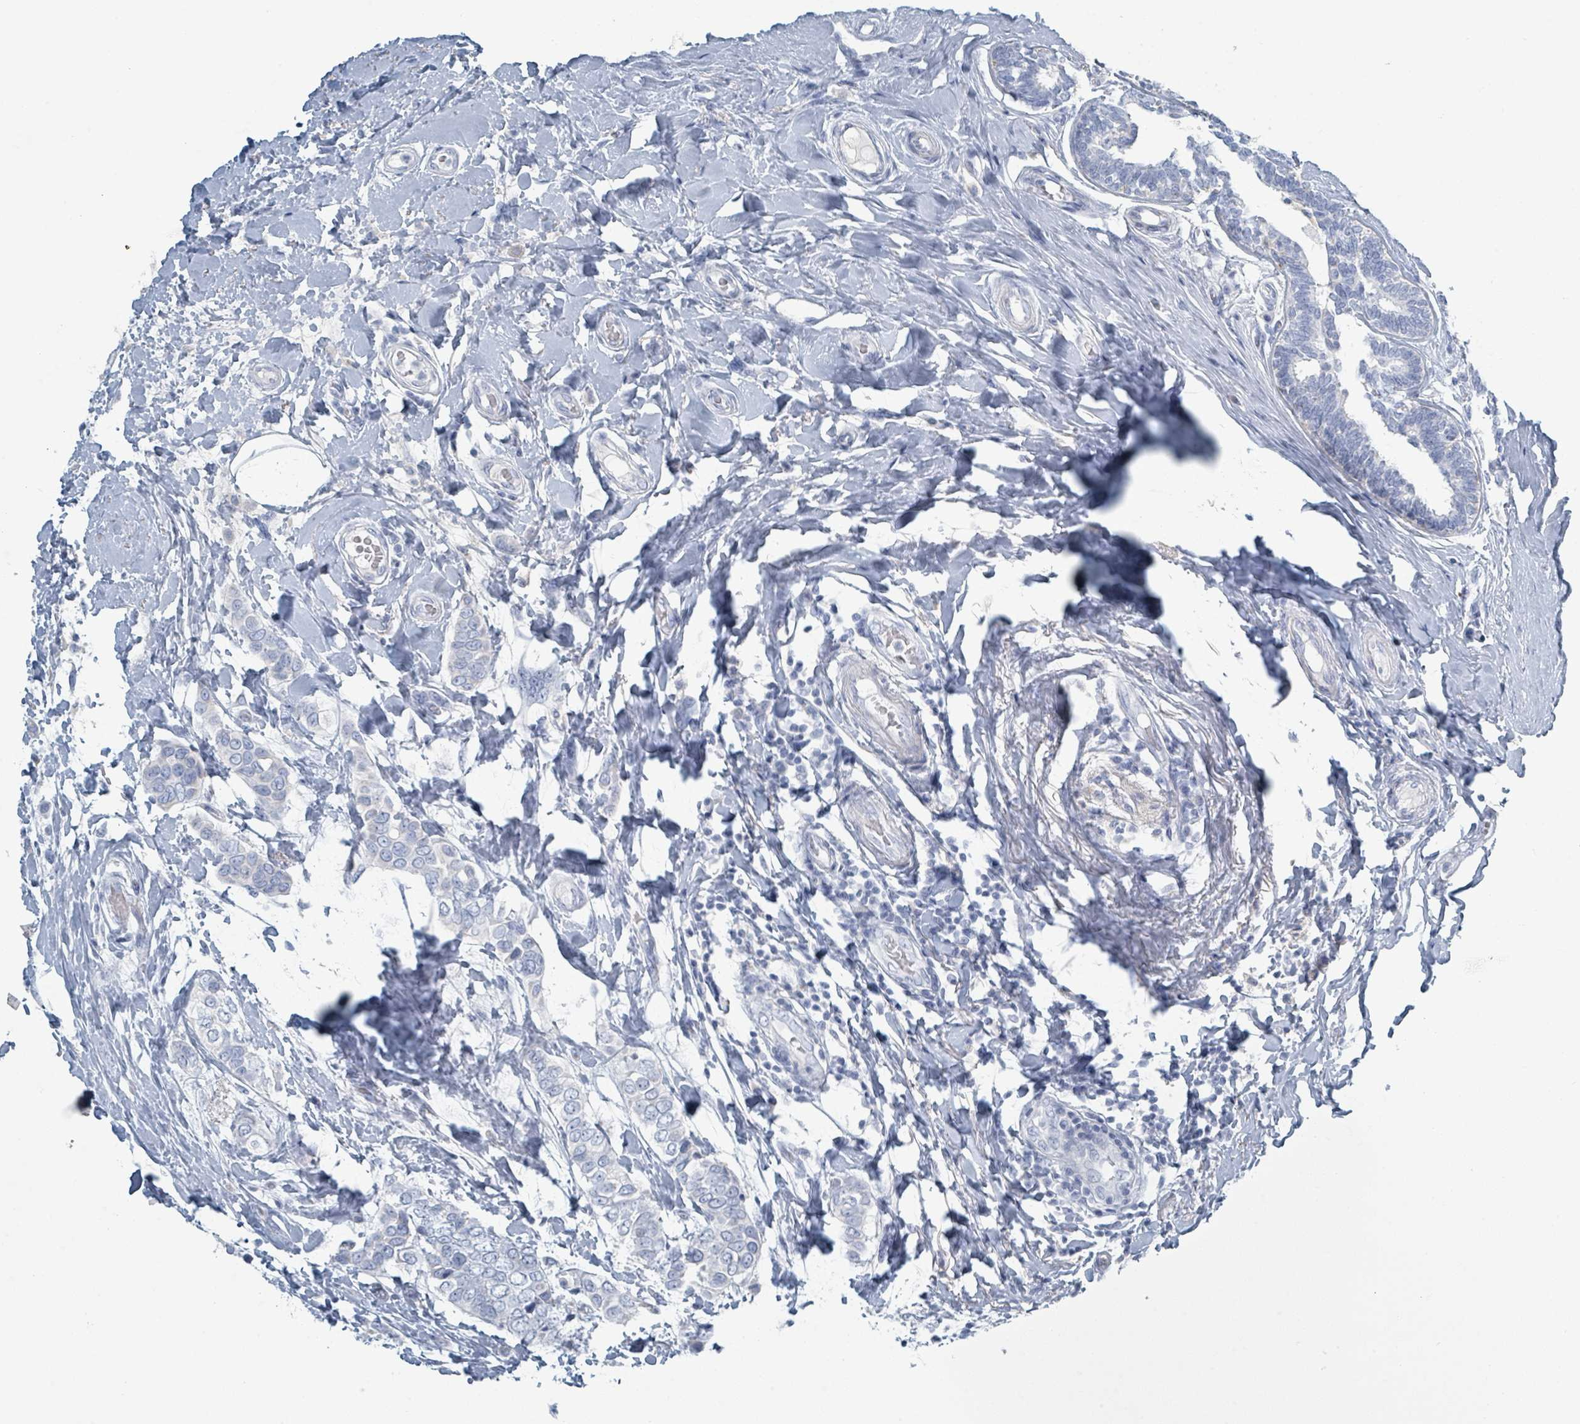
{"staining": {"intensity": "negative", "quantity": "none", "location": "none"}, "tissue": "breast cancer", "cell_type": "Tumor cells", "image_type": "cancer", "snomed": [{"axis": "morphology", "description": "Lobular carcinoma"}, {"axis": "topography", "description": "Breast"}], "caption": "IHC of breast cancer exhibits no positivity in tumor cells. Brightfield microscopy of IHC stained with DAB (brown) and hematoxylin (blue), captured at high magnification.", "gene": "HEATR5A", "patient": {"sex": "female", "age": 51}}